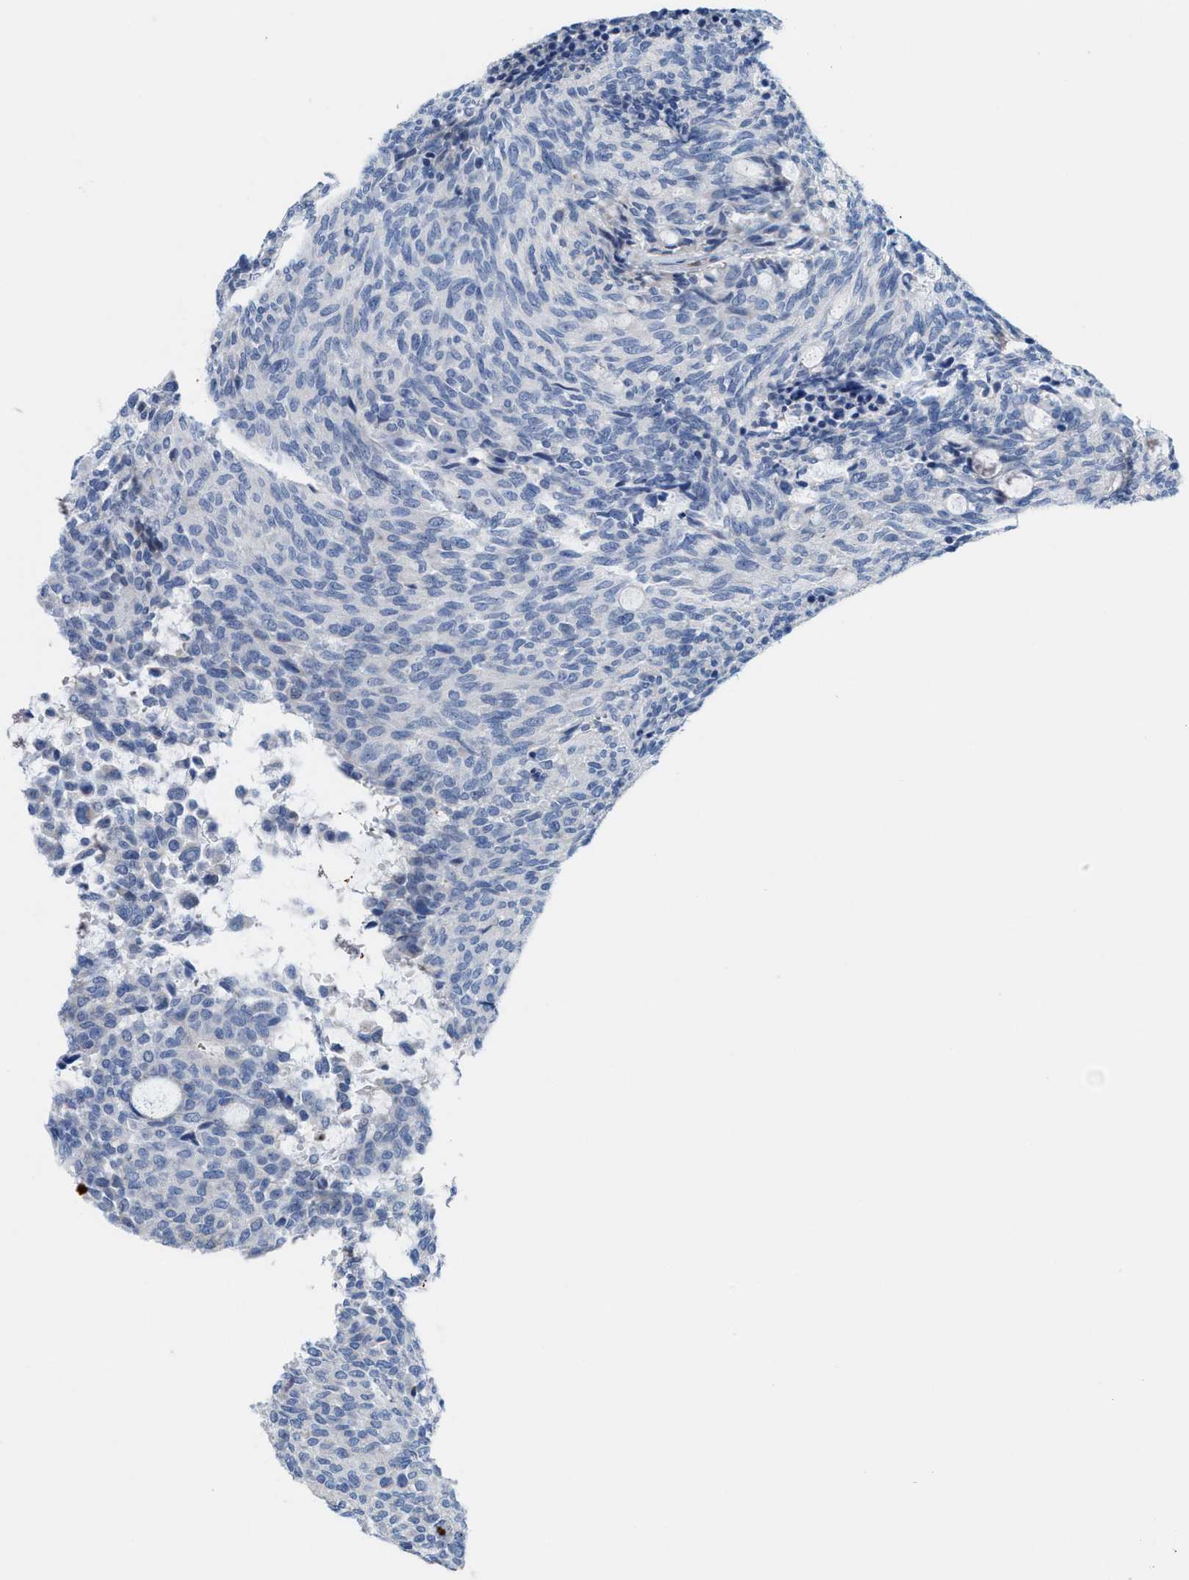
{"staining": {"intensity": "negative", "quantity": "none", "location": "none"}, "tissue": "carcinoid", "cell_type": "Tumor cells", "image_type": "cancer", "snomed": [{"axis": "morphology", "description": "Carcinoid, malignant, NOS"}, {"axis": "topography", "description": "Pancreas"}], "caption": "Immunohistochemistry micrograph of carcinoid stained for a protein (brown), which reveals no expression in tumor cells. (DAB (3,3'-diaminobenzidine) immunohistochemistry (IHC), high magnification).", "gene": "CPA2", "patient": {"sex": "female", "age": 54}}